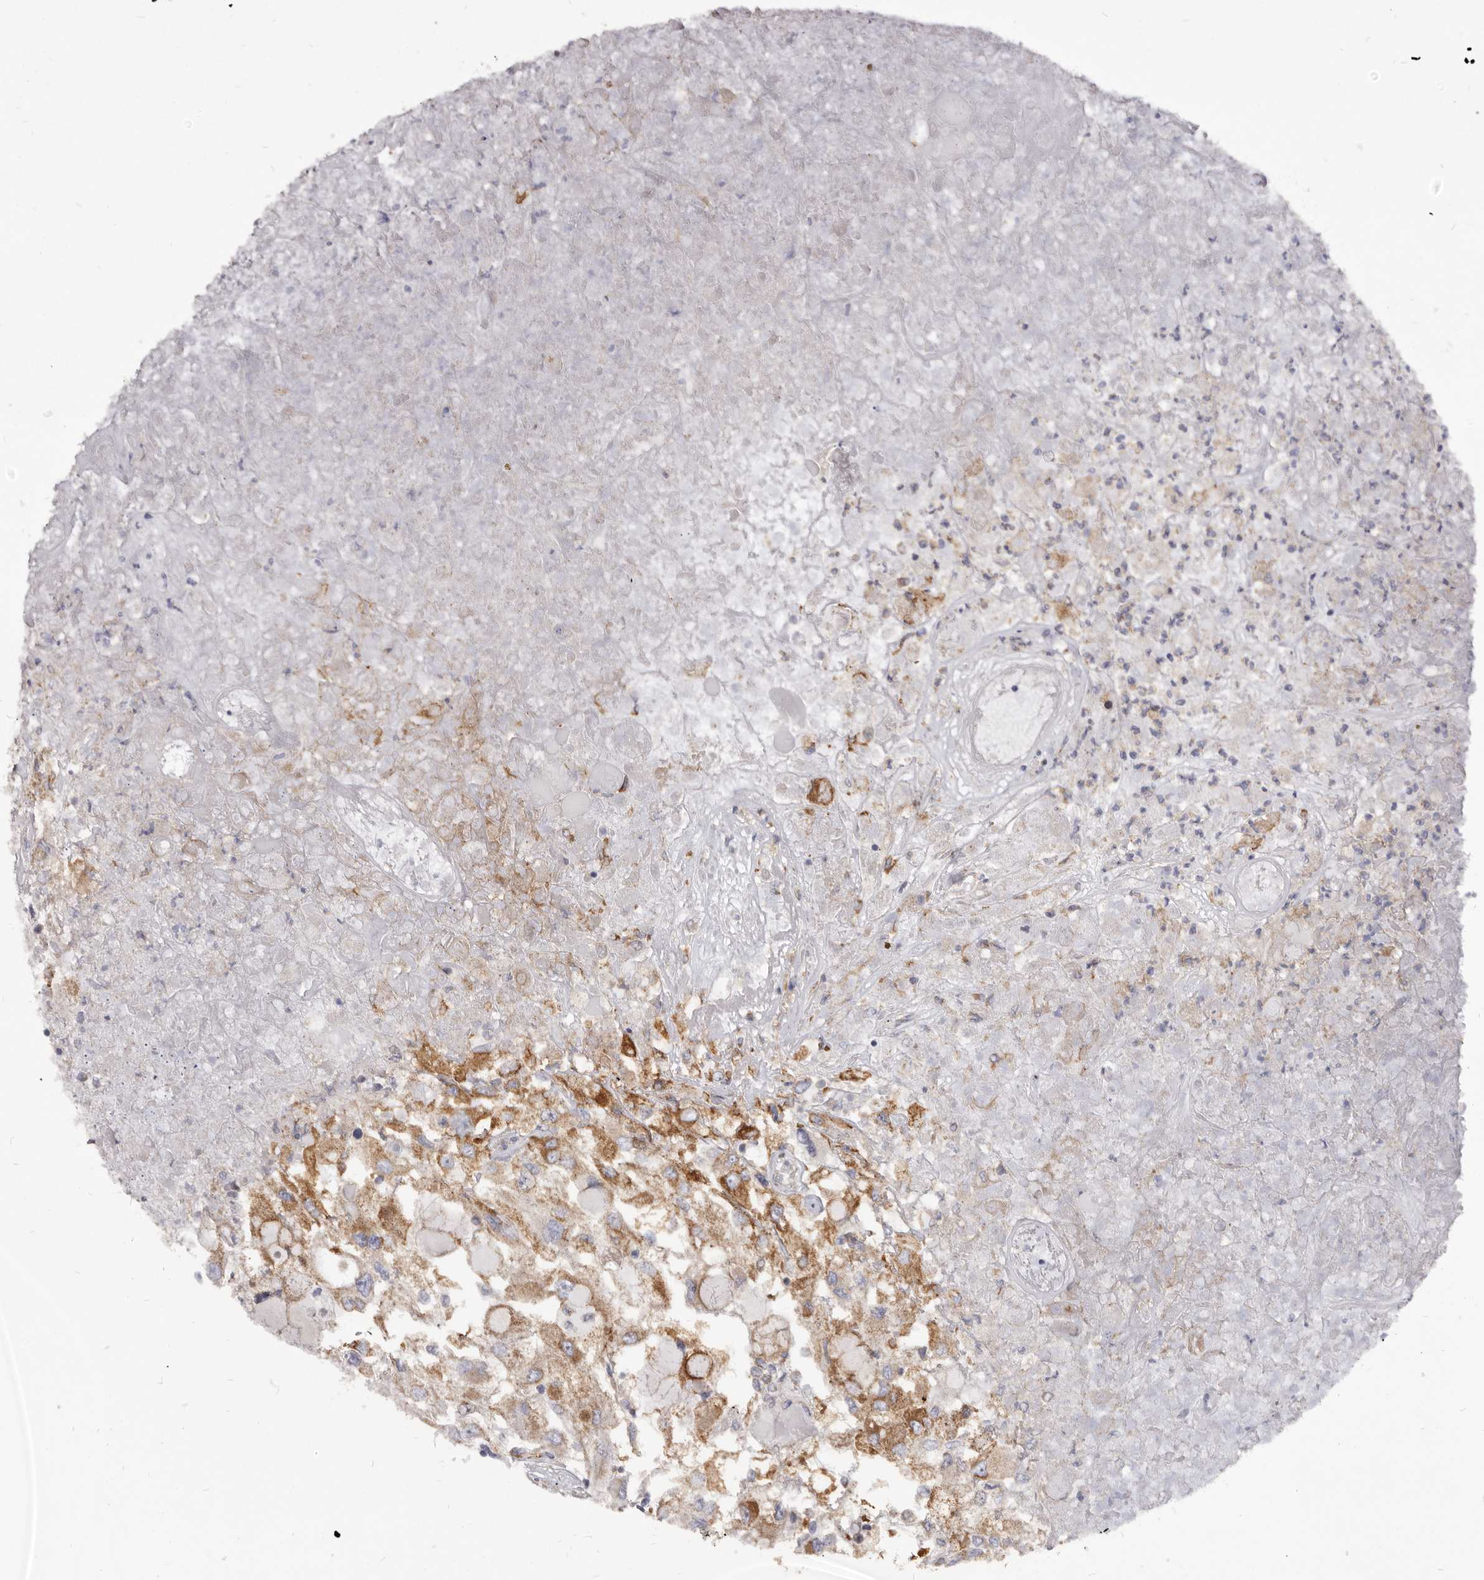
{"staining": {"intensity": "moderate", "quantity": ">75%", "location": "cytoplasmic/membranous"}, "tissue": "renal cancer", "cell_type": "Tumor cells", "image_type": "cancer", "snomed": [{"axis": "morphology", "description": "Adenocarcinoma, NOS"}, {"axis": "topography", "description": "Kidney"}], "caption": "DAB (3,3'-diaminobenzidine) immunohistochemical staining of adenocarcinoma (renal) reveals moderate cytoplasmic/membranous protein expression in approximately >75% of tumor cells.", "gene": "TPD52", "patient": {"sex": "female", "age": 52}}